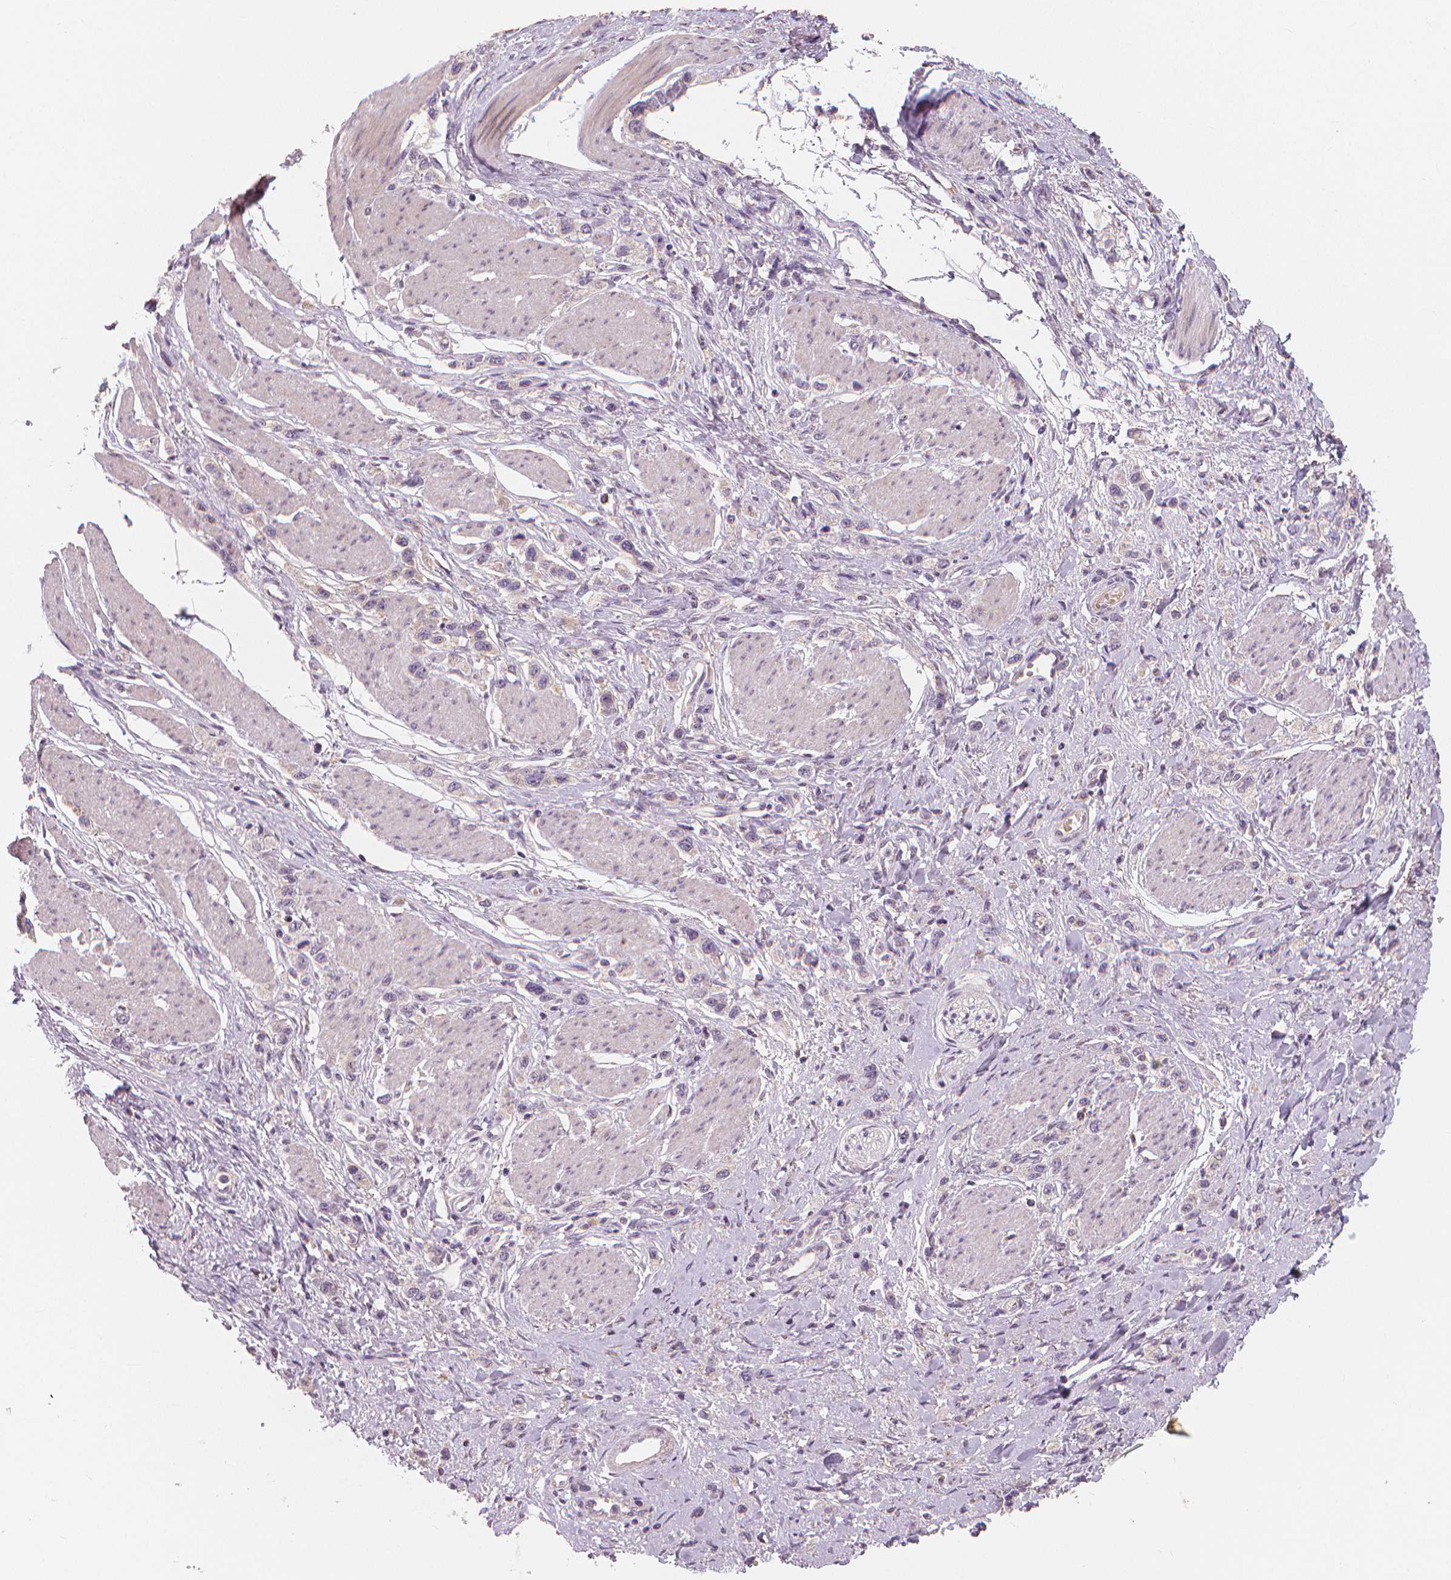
{"staining": {"intensity": "negative", "quantity": "none", "location": "none"}, "tissue": "stomach cancer", "cell_type": "Tumor cells", "image_type": "cancer", "snomed": [{"axis": "morphology", "description": "Adenocarcinoma, NOS"}, {"axis": "topography", "description": "Stomach"}], "caption": "IHC image of stomach cancer (adenocarcinoma) stained for a protein (brown), which exhibits no staining in tumor cells.", "gene": "RNASE7", "patient": {"sex": "female", "age": 65}}